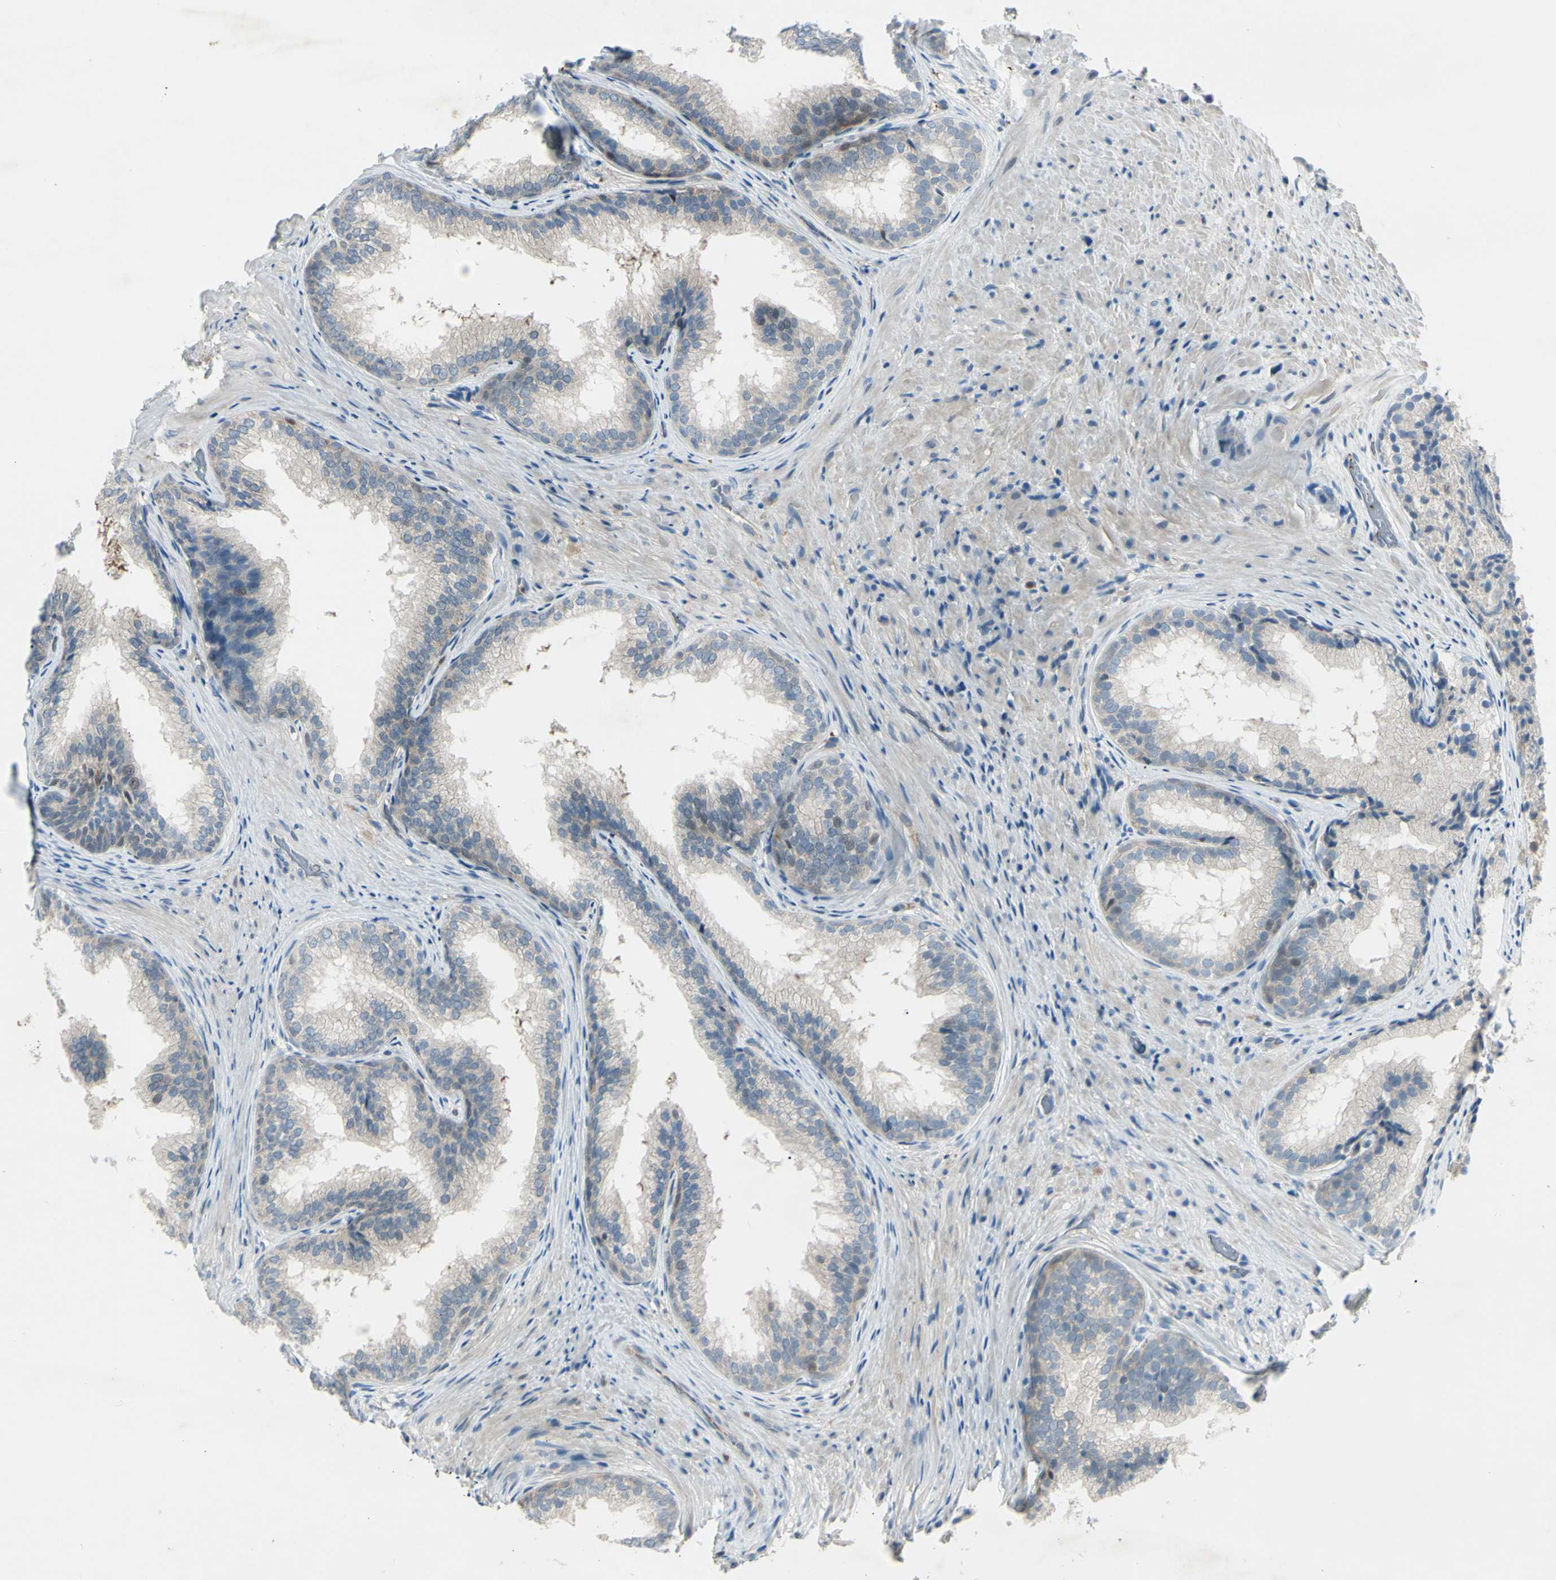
{"staining": {"intensity": "weak", "quantity": "25%-75%", "location": "cytoplasmic/membranous,nuclear"}, "tissue": "prostate", "cell_type": "Glandular cells", "image_type": "normal", "snomed": [{"axis": "morphology", "description": "Normal tissue, NOS"}, {"axis": "topography", "description": "Prostate"}], "caption": "This image shows unremarkable prostate stained with immunohistochemistry to label a protein in brown. The cytoplasmic/membranous,nuclear of glandular cells show weak positivity for the protein. Nuclei are counter-stained blue.", "gene": "C1orf159", "patient": {"sex": "male", "age": 76}}